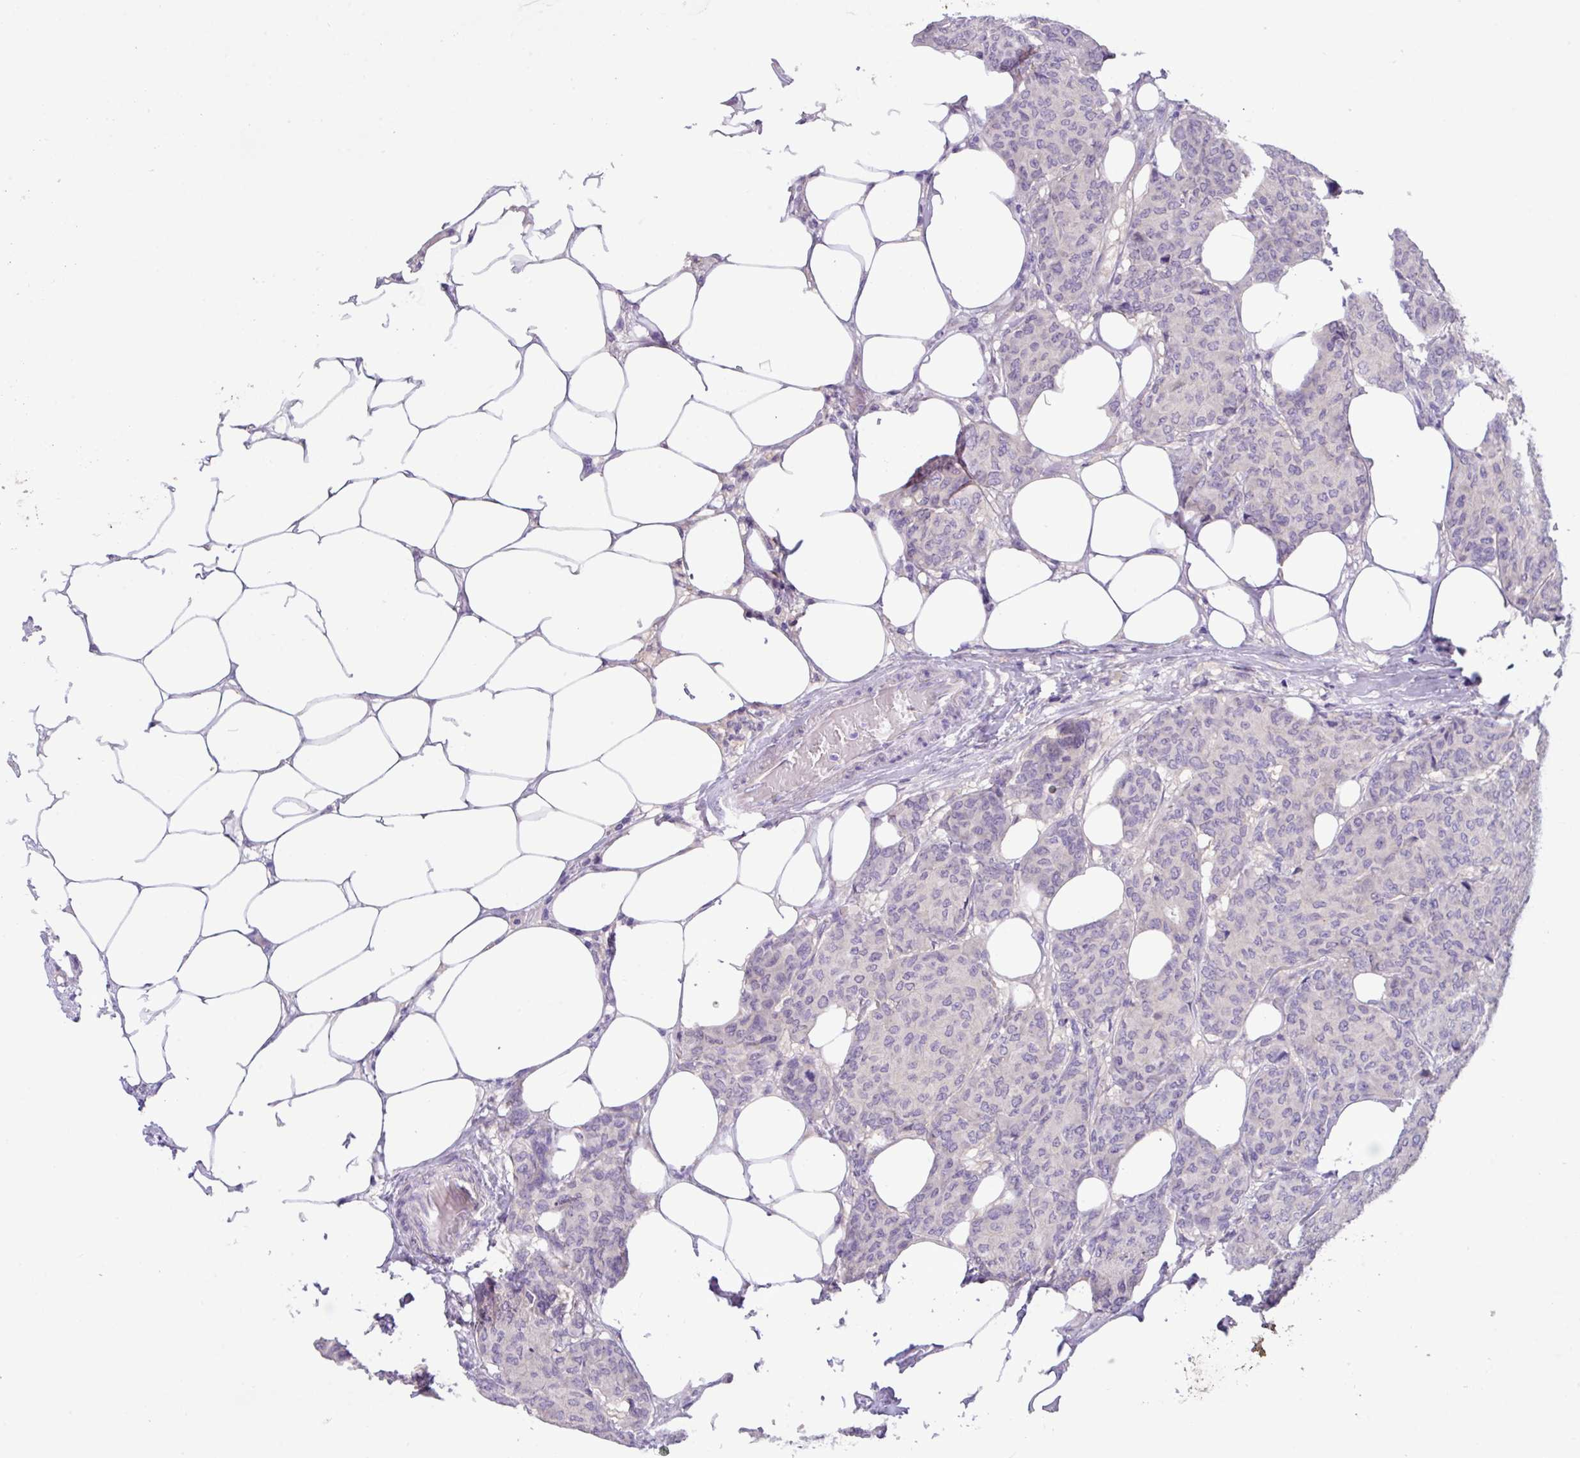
{"staining": {"intensity": "negative", "quantity": "none", "location": "none"}, "tissue": "breast cancer", "cell_type": "Tumor cells", "image_type": "cancer", "snomed": [{"axis": "morphology", "description": "Duct carcinoma"}, {"axis": "topography", "description": "Breast"}], "caption": "The image demonstrates no significant positivity in tumor cells of breast intraductal carcinoma. (Immunohistochemistry (ihc), brightfield microscopy, high magnification).", "gene": "PAX8", "patient": {"sex": "female", "age": 75}}